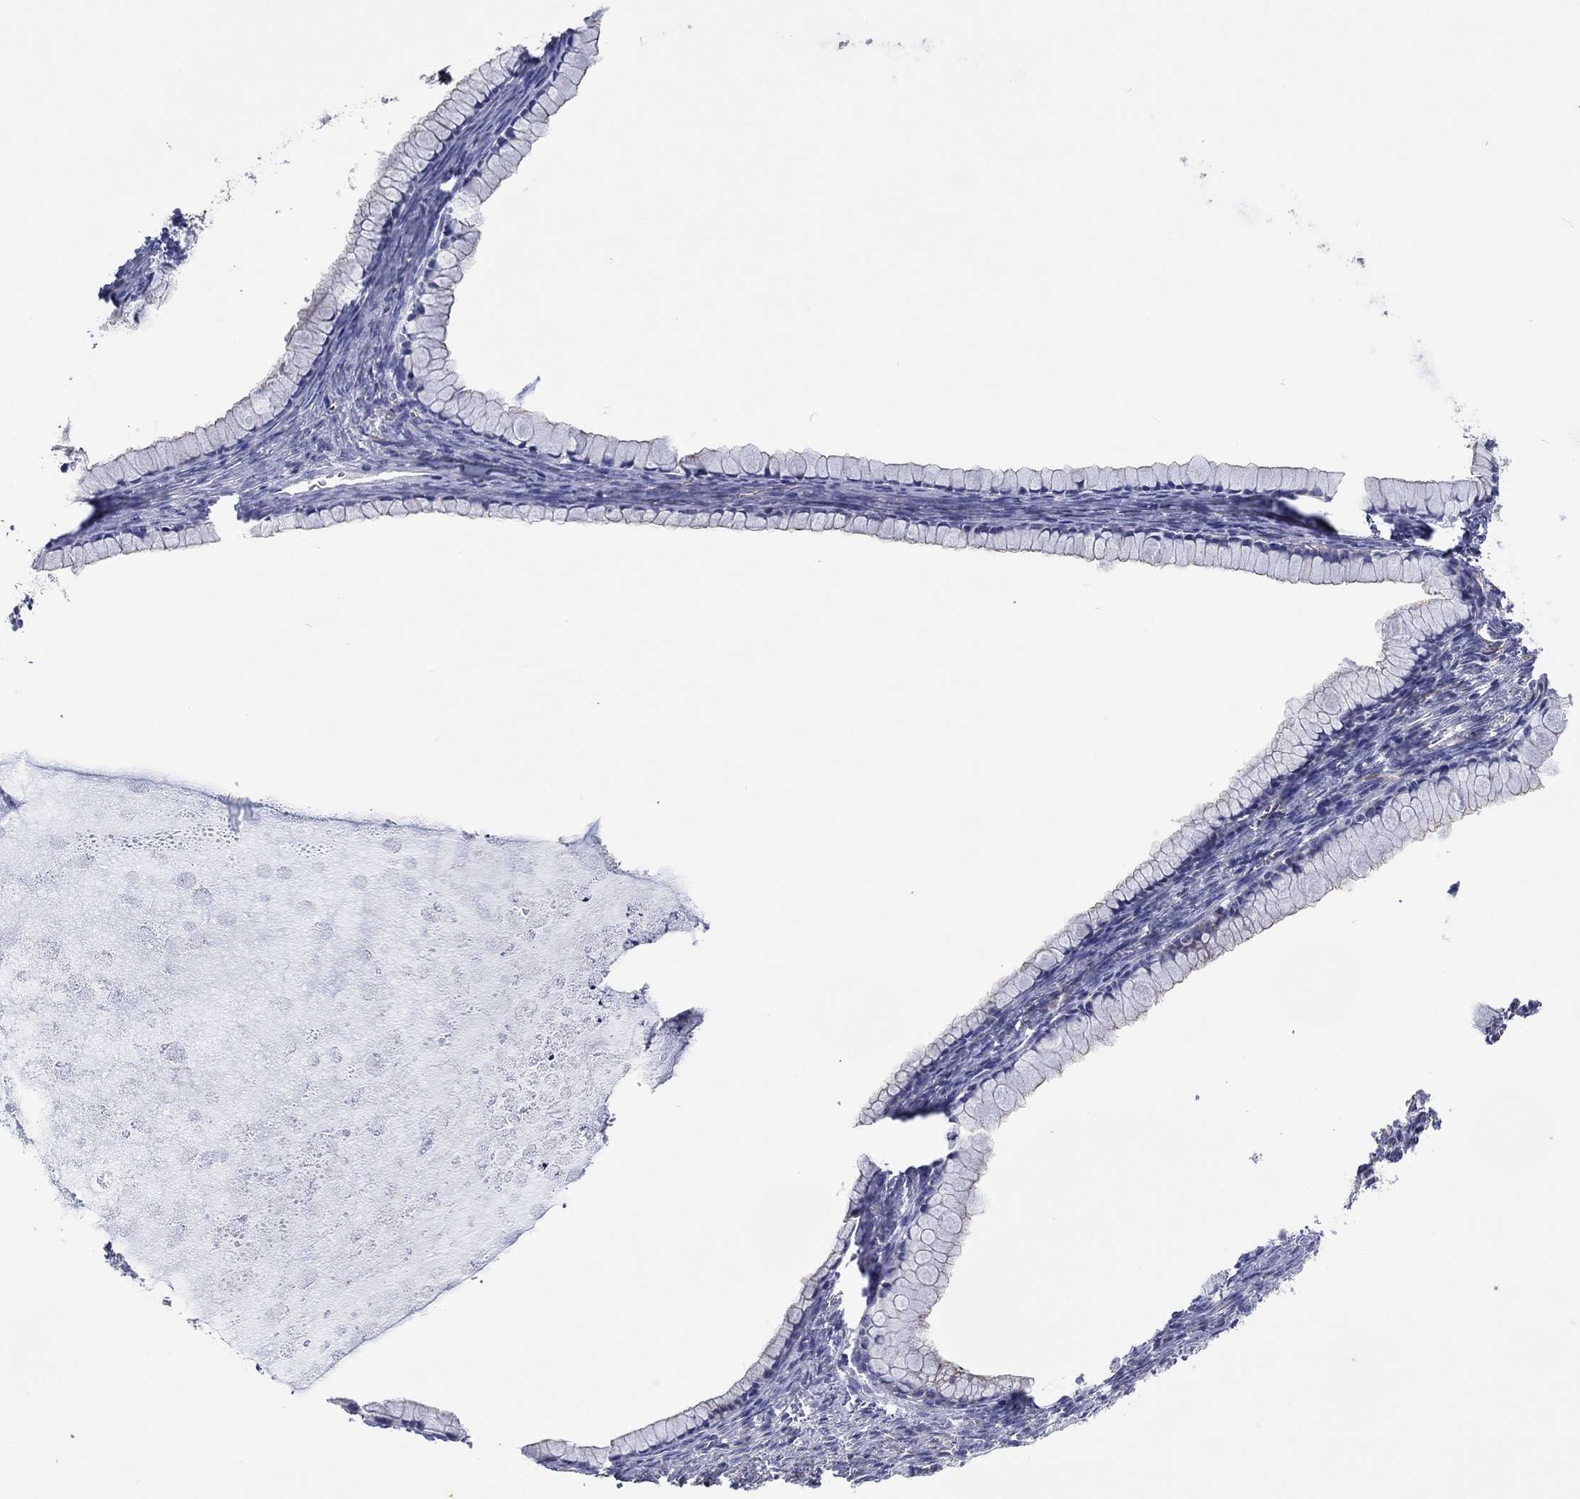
{"staining": {"intensity": "negative", "quantity": "none", "location": "none"}, "tissue": "ovarian cancer", "cell_type": "Tumor cells", "image_type": "cancer", "snomed": [{"axis": "morphology", "description": "Cystadenocarcinoma, mucinous, NOS"}, {"axis": "topography", "description": "Ovary"}], "caption": "Tumor cells show no significant expression in mucinous cystadenocarcinoma (ovarian).", "gene": "TPRN", "patient": {"sex": "female", "age": 41}}